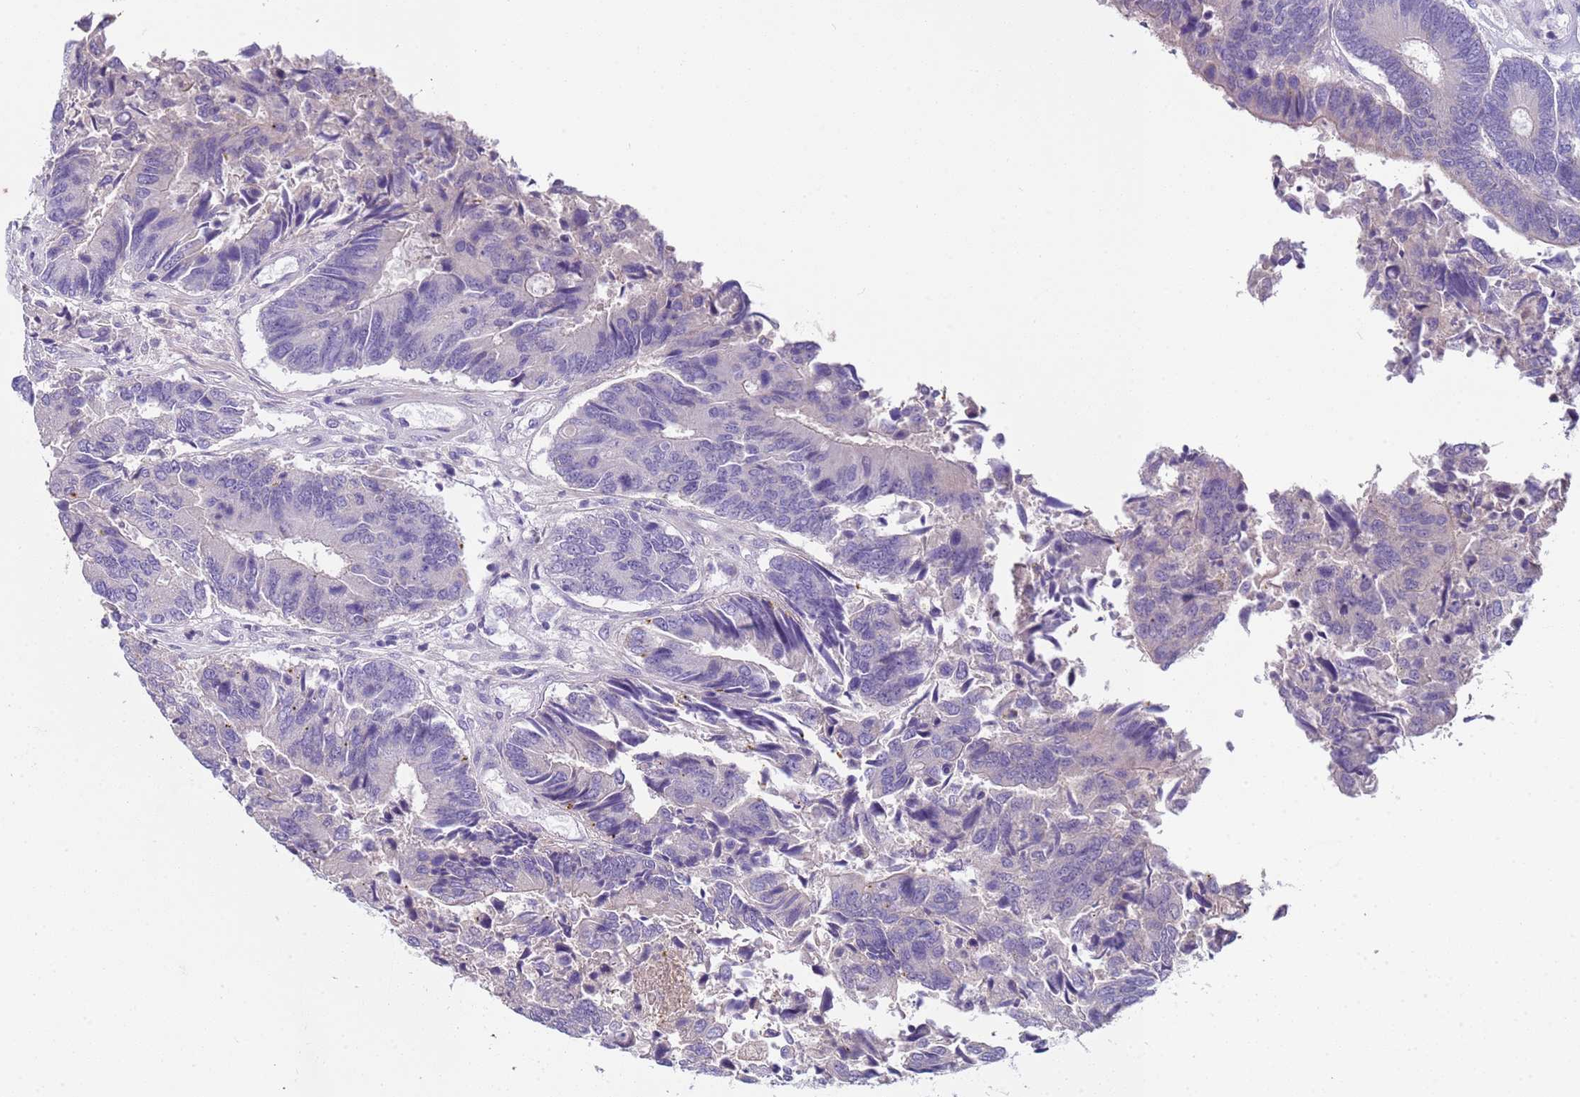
{"staining": {"intensity": "negative", "quantity": "none", "location": "none"}, "tissue": "colorectal cancer", "cell_type": "Tumor cells", "image_type": "cancer", "snomed": [{"axis": "morphology", "description": "Adenocarcinoma, NOS"}, {"axis": "topography", "description": "Colon"}], "caption": "A micrograph of colorectal cancer (adenocarcinoma) stained for a protein exhibits no brown staining in tumor cells.", "gene": "TRIM51", "patient": {"sex": "female", "age": 67}}